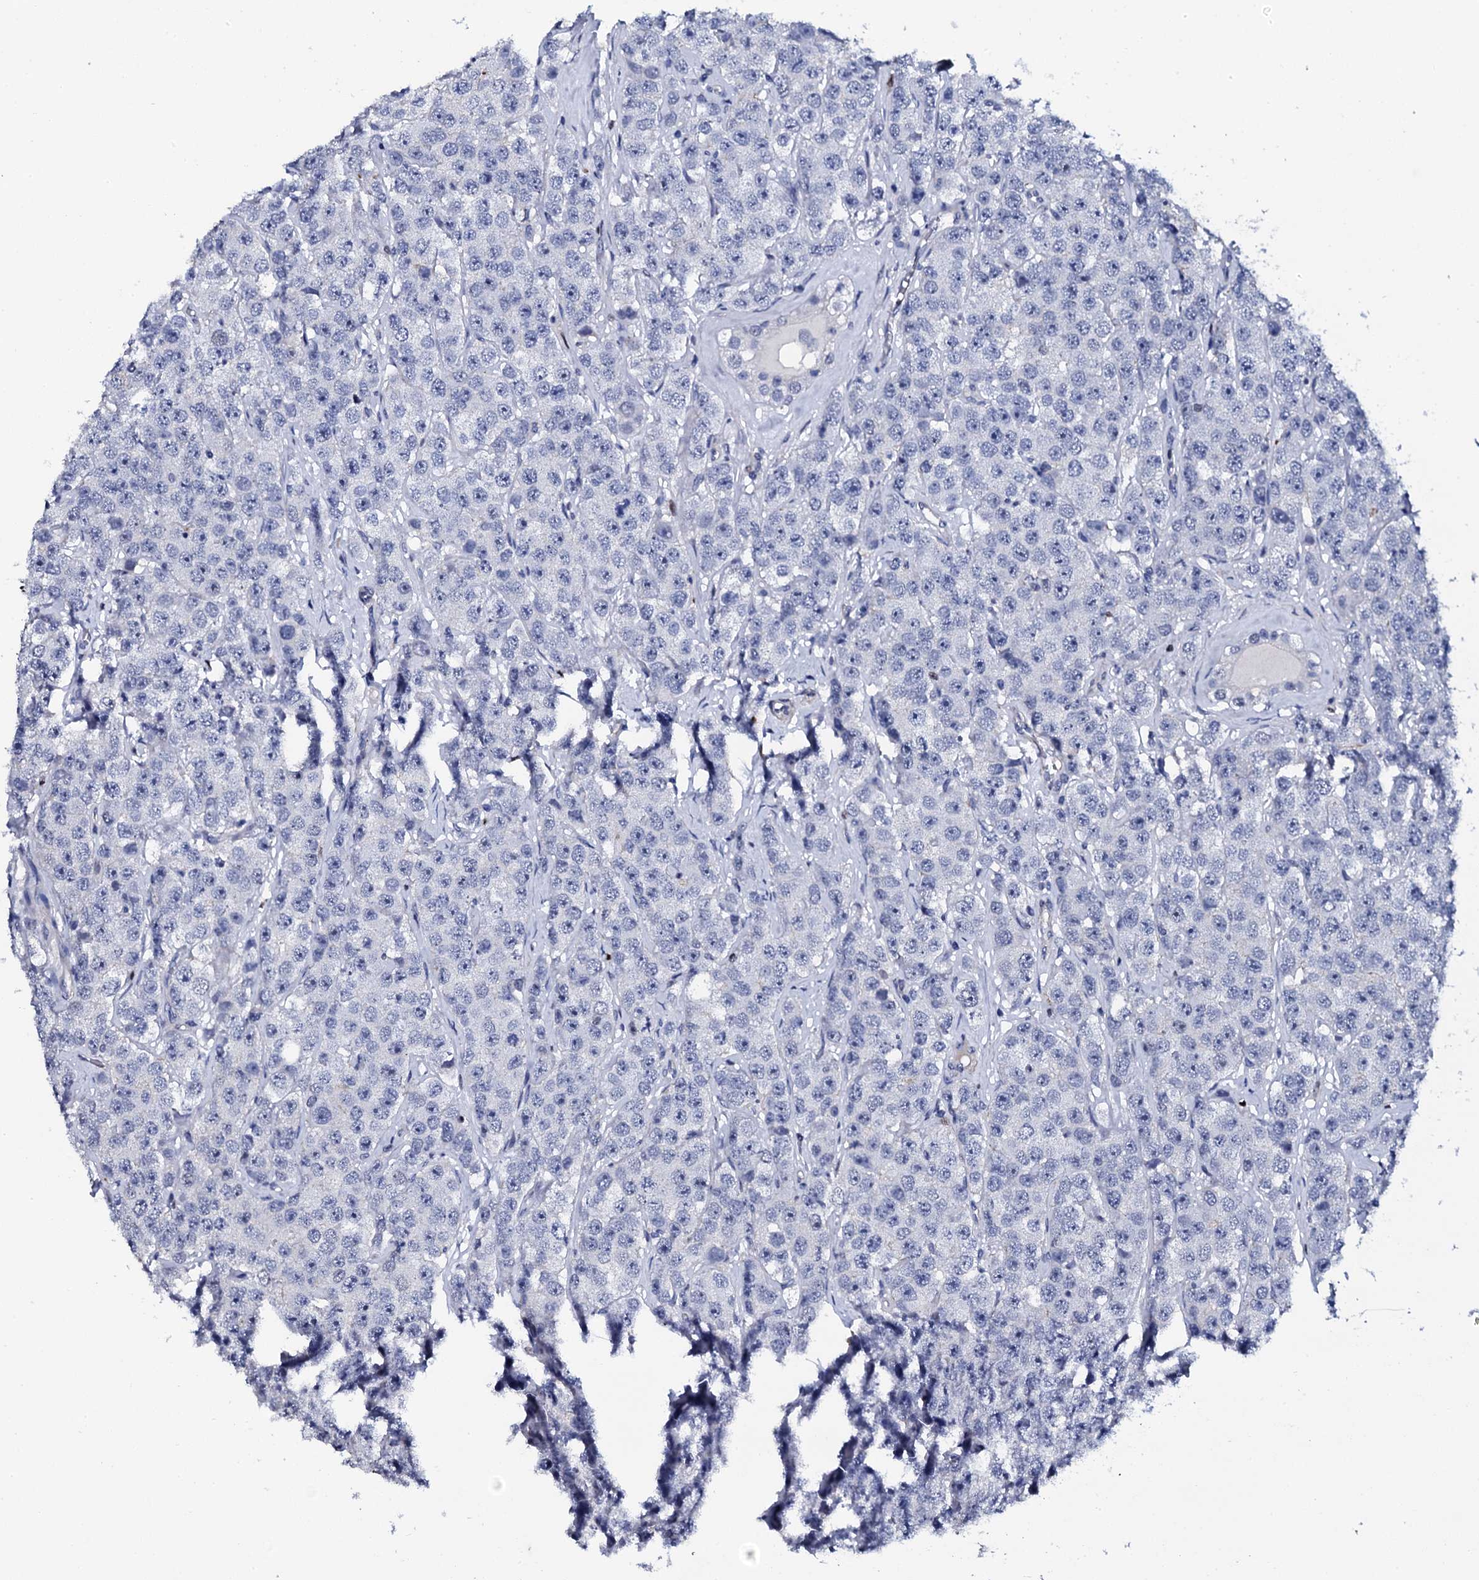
{"staining": {"intensity": "negative", "quantity": "none", "location": "none"}, "tissue": "testis cancer", "cell_type": "Tumor cells", "image_type": "cancer", "snomed": [{"axis": "morphology", "description": "Seminoma, NOS"}, {"axis": "topography", "description": "Testis"}], "caption": "Testis cancer stained for a protein using immunohistochemistry (IHC) reveals no staining tumor cells.", "gene": "NPM2", "patient": {"sex": "male", "age": 28}}